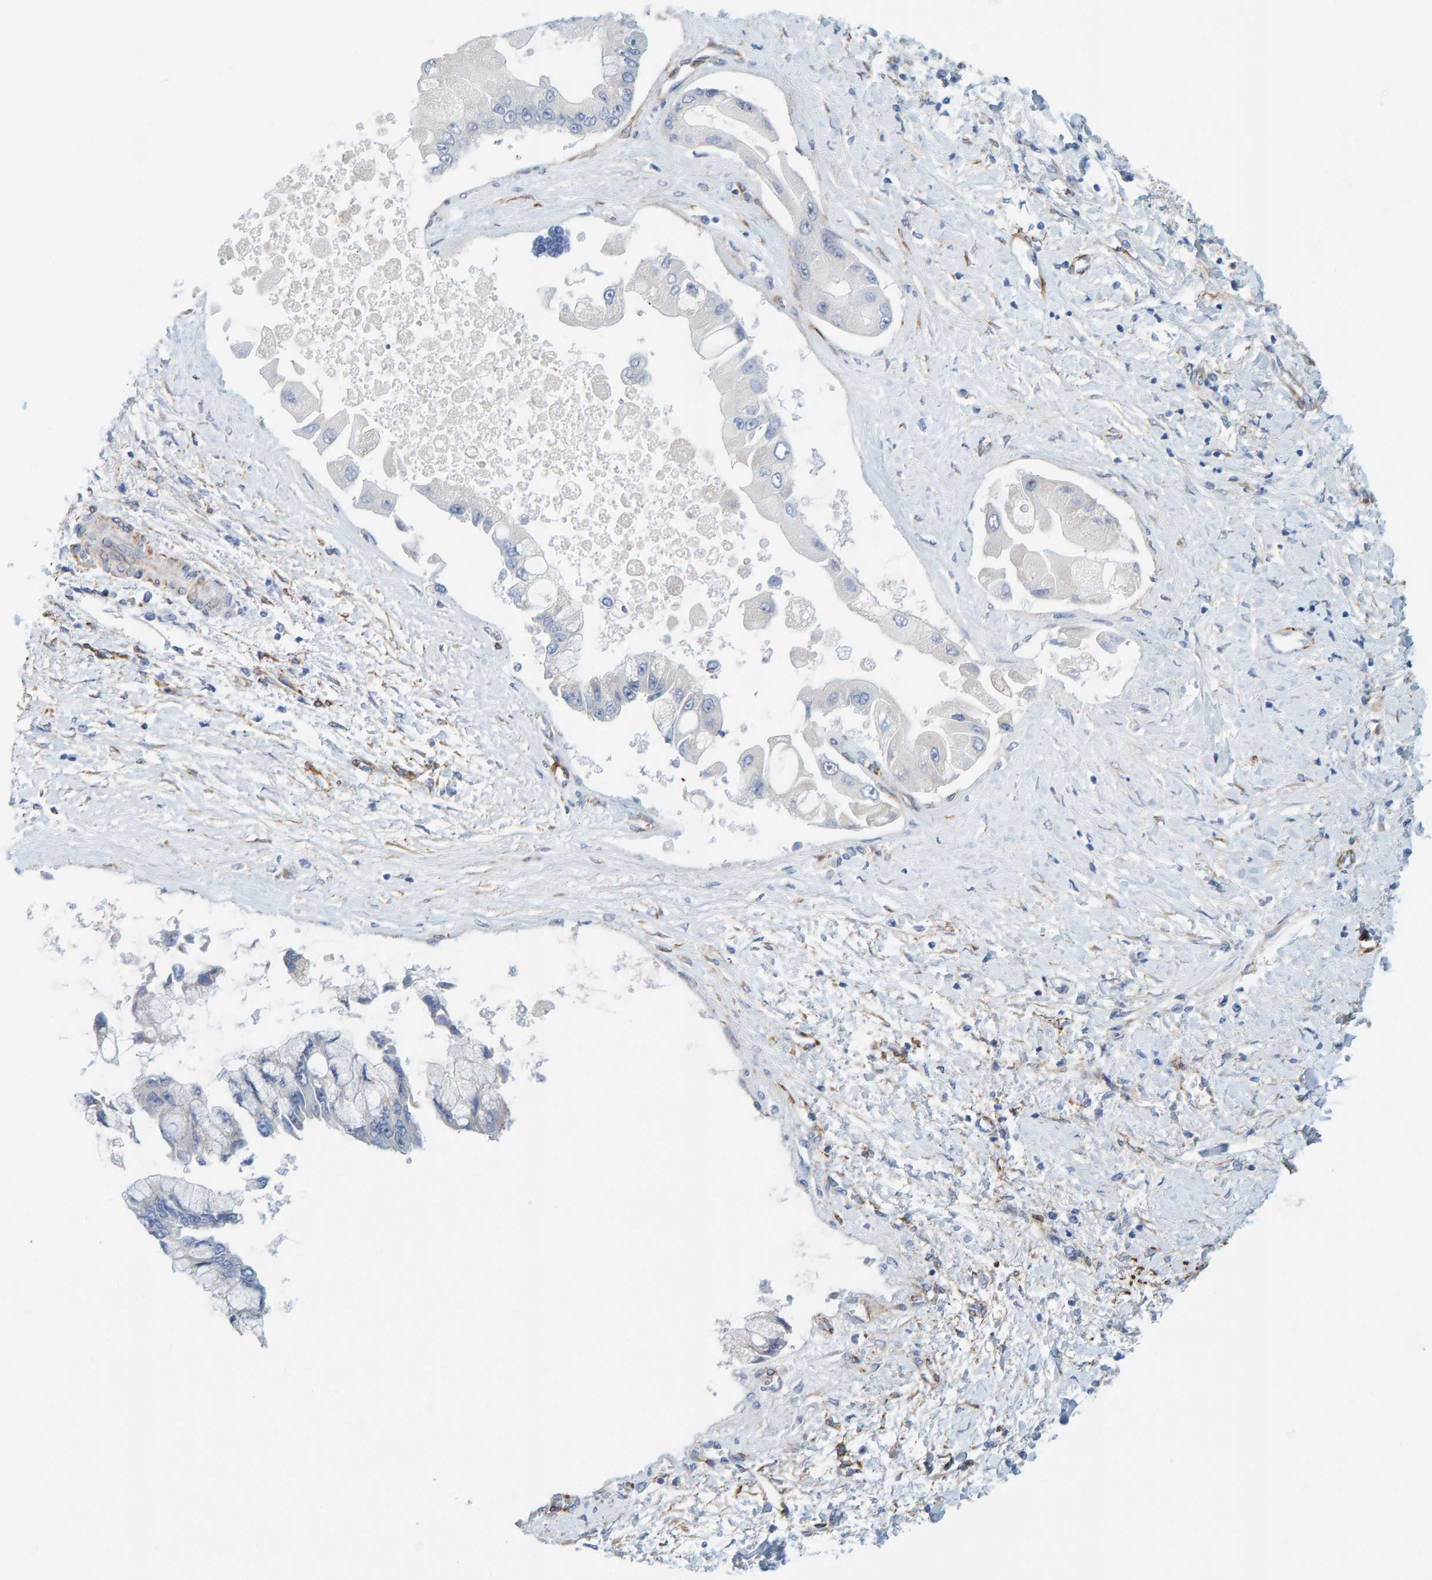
{"staining": {"intensity": "negative", "quantity": "none", "location": "none"}, "tissue": "liver cancer", "cell_type": "Tumor cells", "image_type": "cancer", "snomed": [{"axis": "morphology", "description": "Cholangiocarcinoma"}, {"axis": "topography", "description": "Liver"}], "caption": "This is an immunohistochemistry (IHC) histopathology image of liver cancer. There is no positivity in tumor cells.", "gene": "MAP1B", "patient": {"sex": "male", "age": 50}}